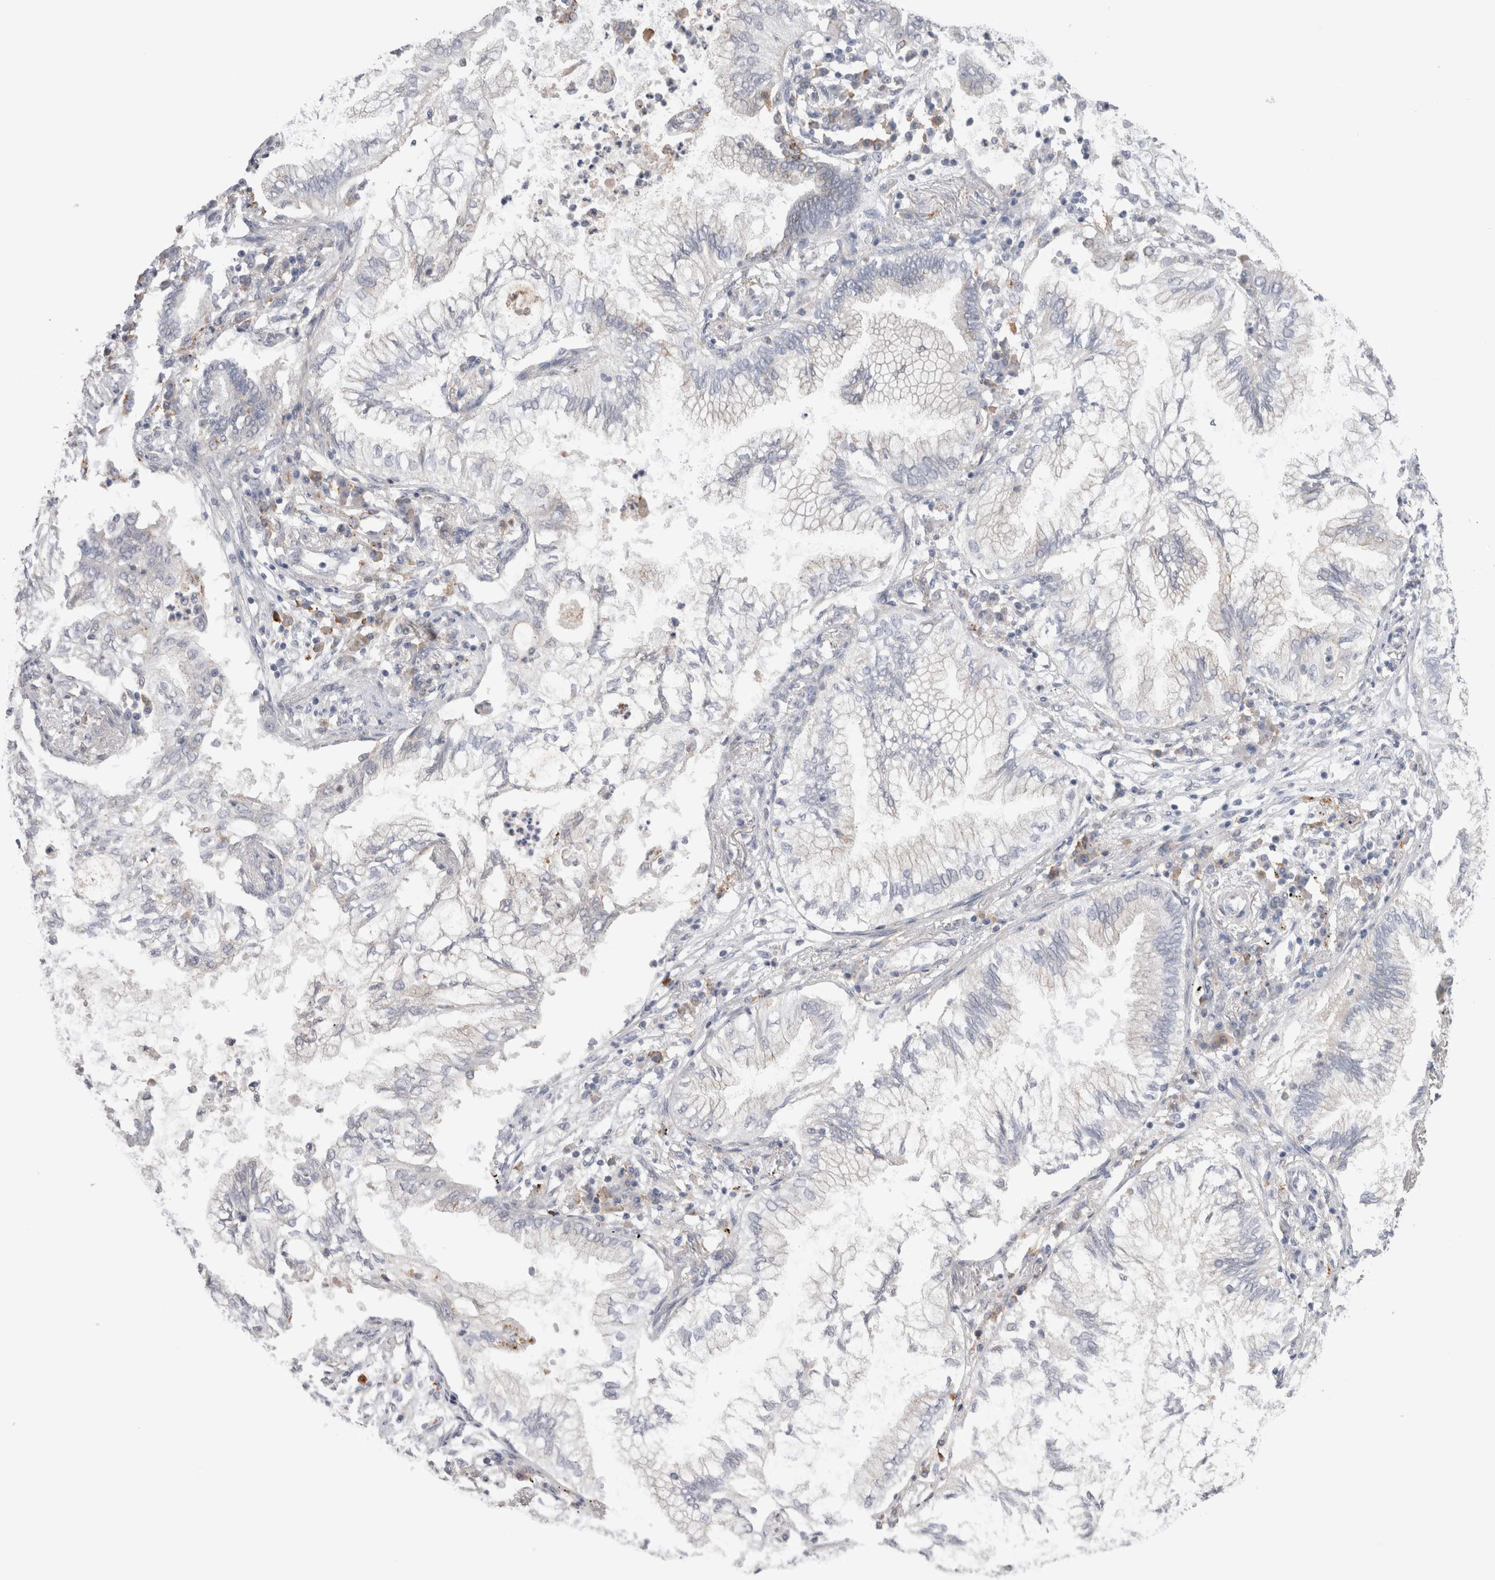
{"staining": {"intensity": "negative", "quantity": "none", "location": "none"}, "tissue": "lung cancer", "cell_type": "Tumor cells", "image_type": "cancer", "snomed": [{"axis": "morphology", "description": "Normal tissue, NOS"}, {"axis": "morphology", "description": "Adenocarcinoma, NOS"}, {"axis": "topography", "description": "Bronchus"}, {"axis": "topography", "description": "Lung"}], "caption": "This is a image of immunohistochemistry staining of lung adenocarcinoma, which shows no expression in tumor cells. (Brightfield microscopy of DAB IHC at high magnification).", "gene": "EPDR1", "patient": {"sex": "female", "age": 70}}